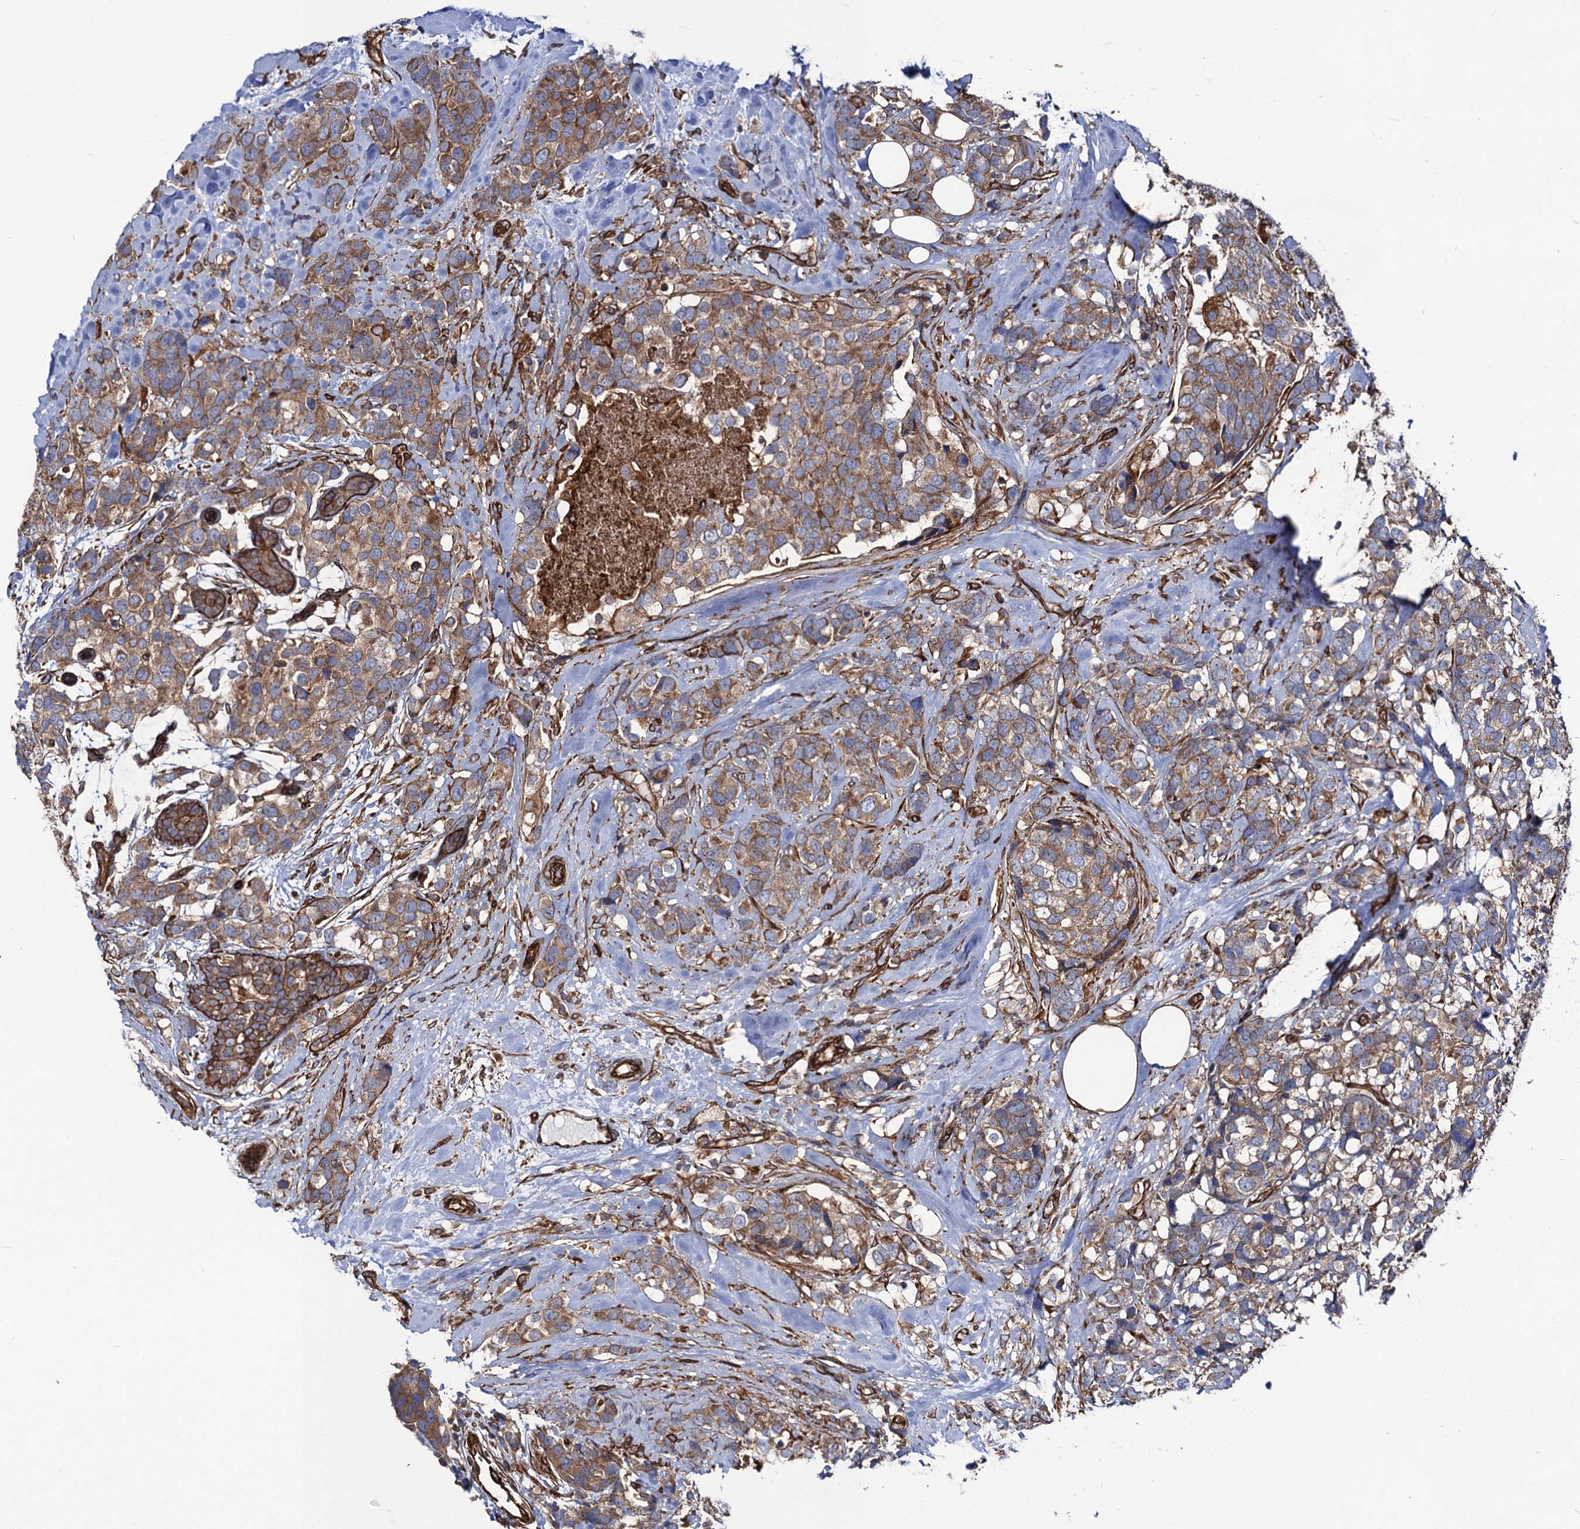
{"staining": {"intensity": "moderate", "quantity": ">75%", "location": "cytoplasmic/membranous"}, "tissue": "breast cancer", "cell_type": "Tumor cells", "image_type": "cancer", "snomed": [{"axis": "morphology", "description": "Lobular carcinoma"}, {"axis": "topography", "description": "Breast"}], "caption": "This photomicrograph demonstrates immunohistochemistry (IHC) staining of breast cancer (lobular carcinoma), with medium moderate cytoplasmic/membranous staining in about >75% of tumor cells.", "gene": "CIP2A", "patient": {"sex": "female", "age": 59}}